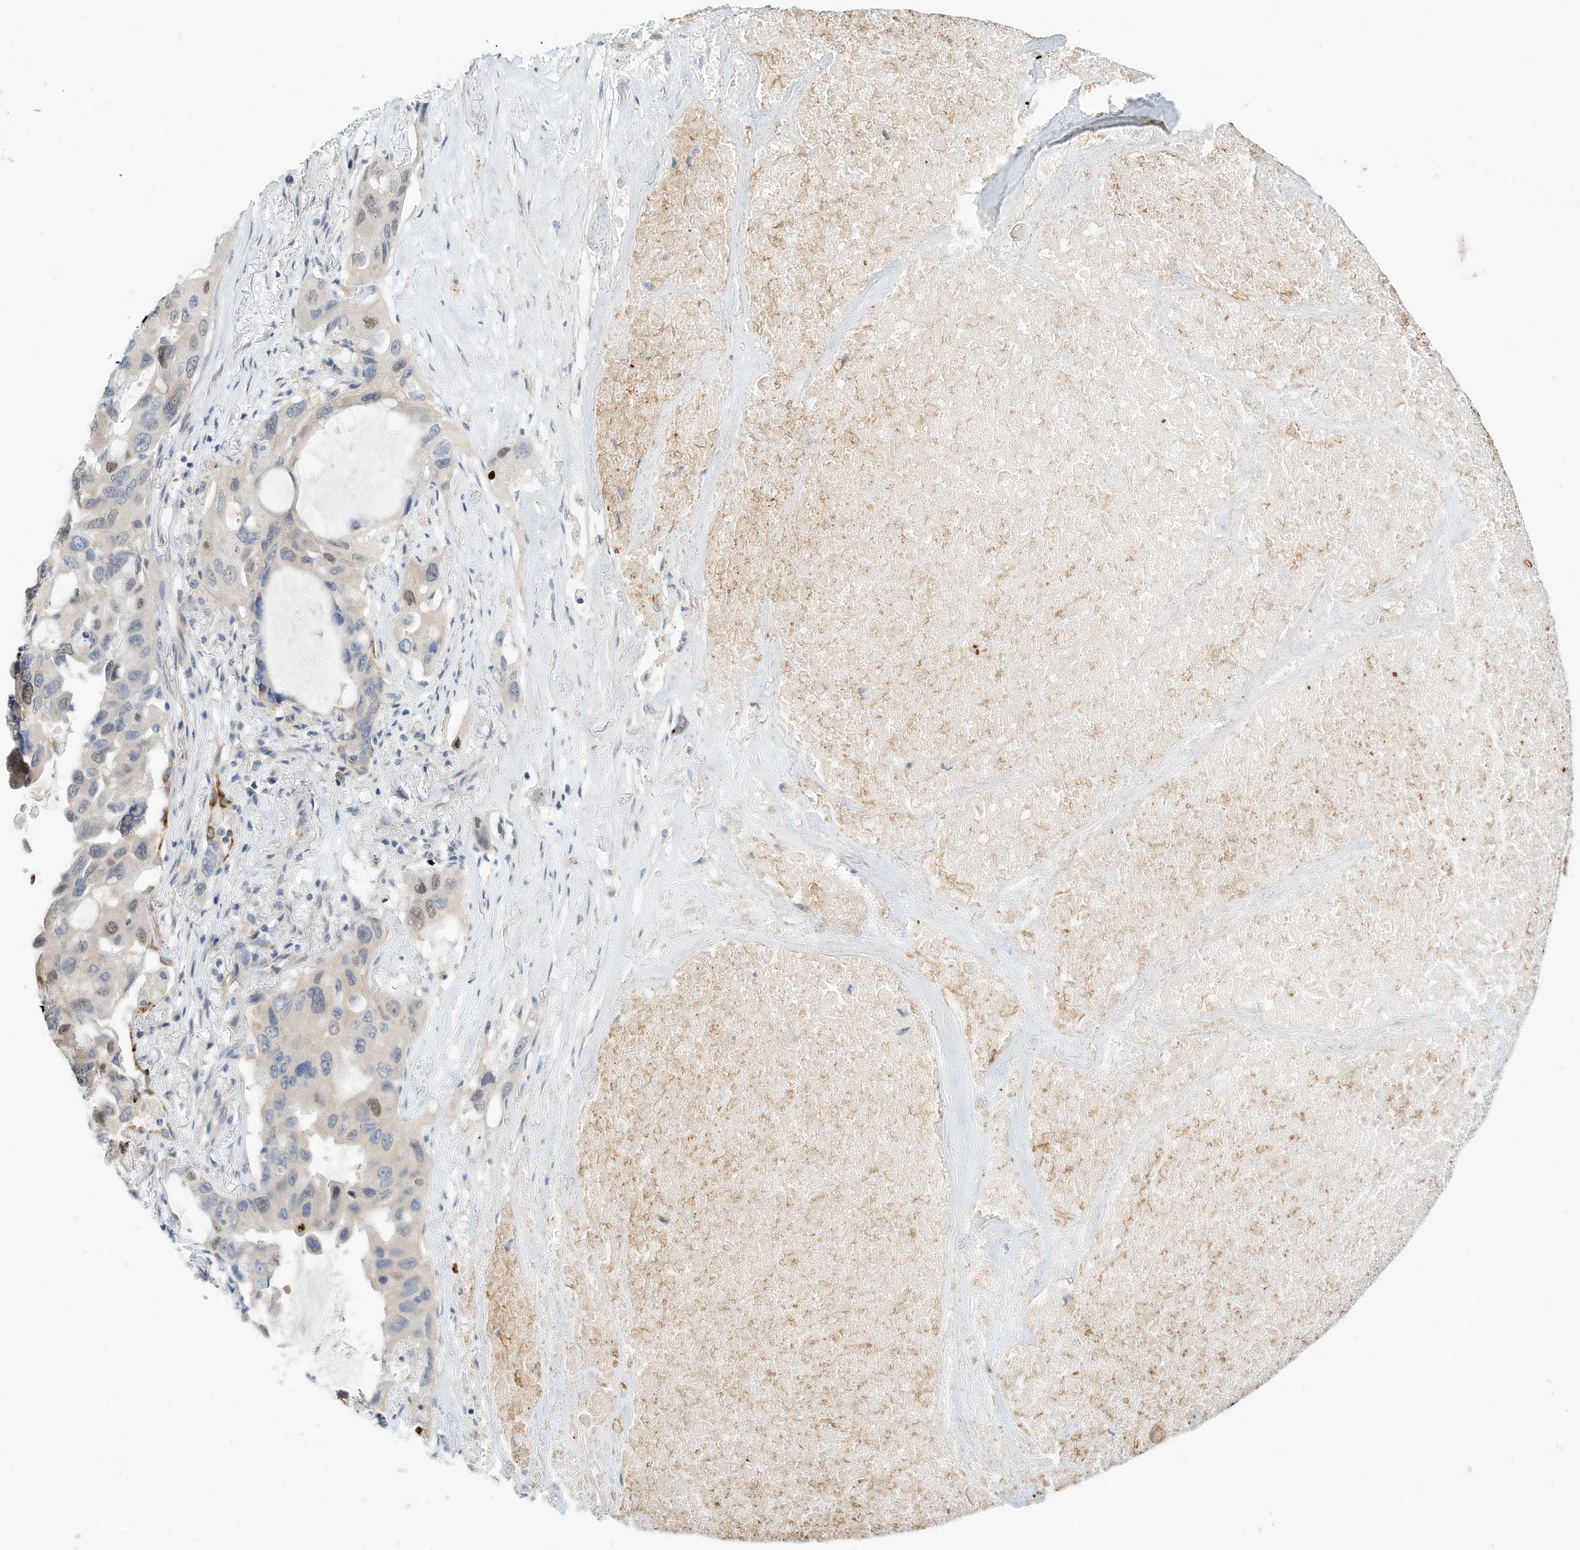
{"staining": {"intensity": "moderate", "quantity": "<25%", "location": "nuclear"}, "tissue": "lung cancer", "cell_type": "Tumor cells", "image_type": "cancer", "snomed": [{"axis": "morphology", "description": "Squamous cell carcinoma, NOS"}, {"axis": "topography", "description": "Lung"}], "caption": "Protein expression analysis of squamous cell carcinoma (lung) reveals moderate nuclear staining in approximately <25% of tumor cells.", "gene": "ARHGAP28", "patient": {"sex": "female", "age": 73}}